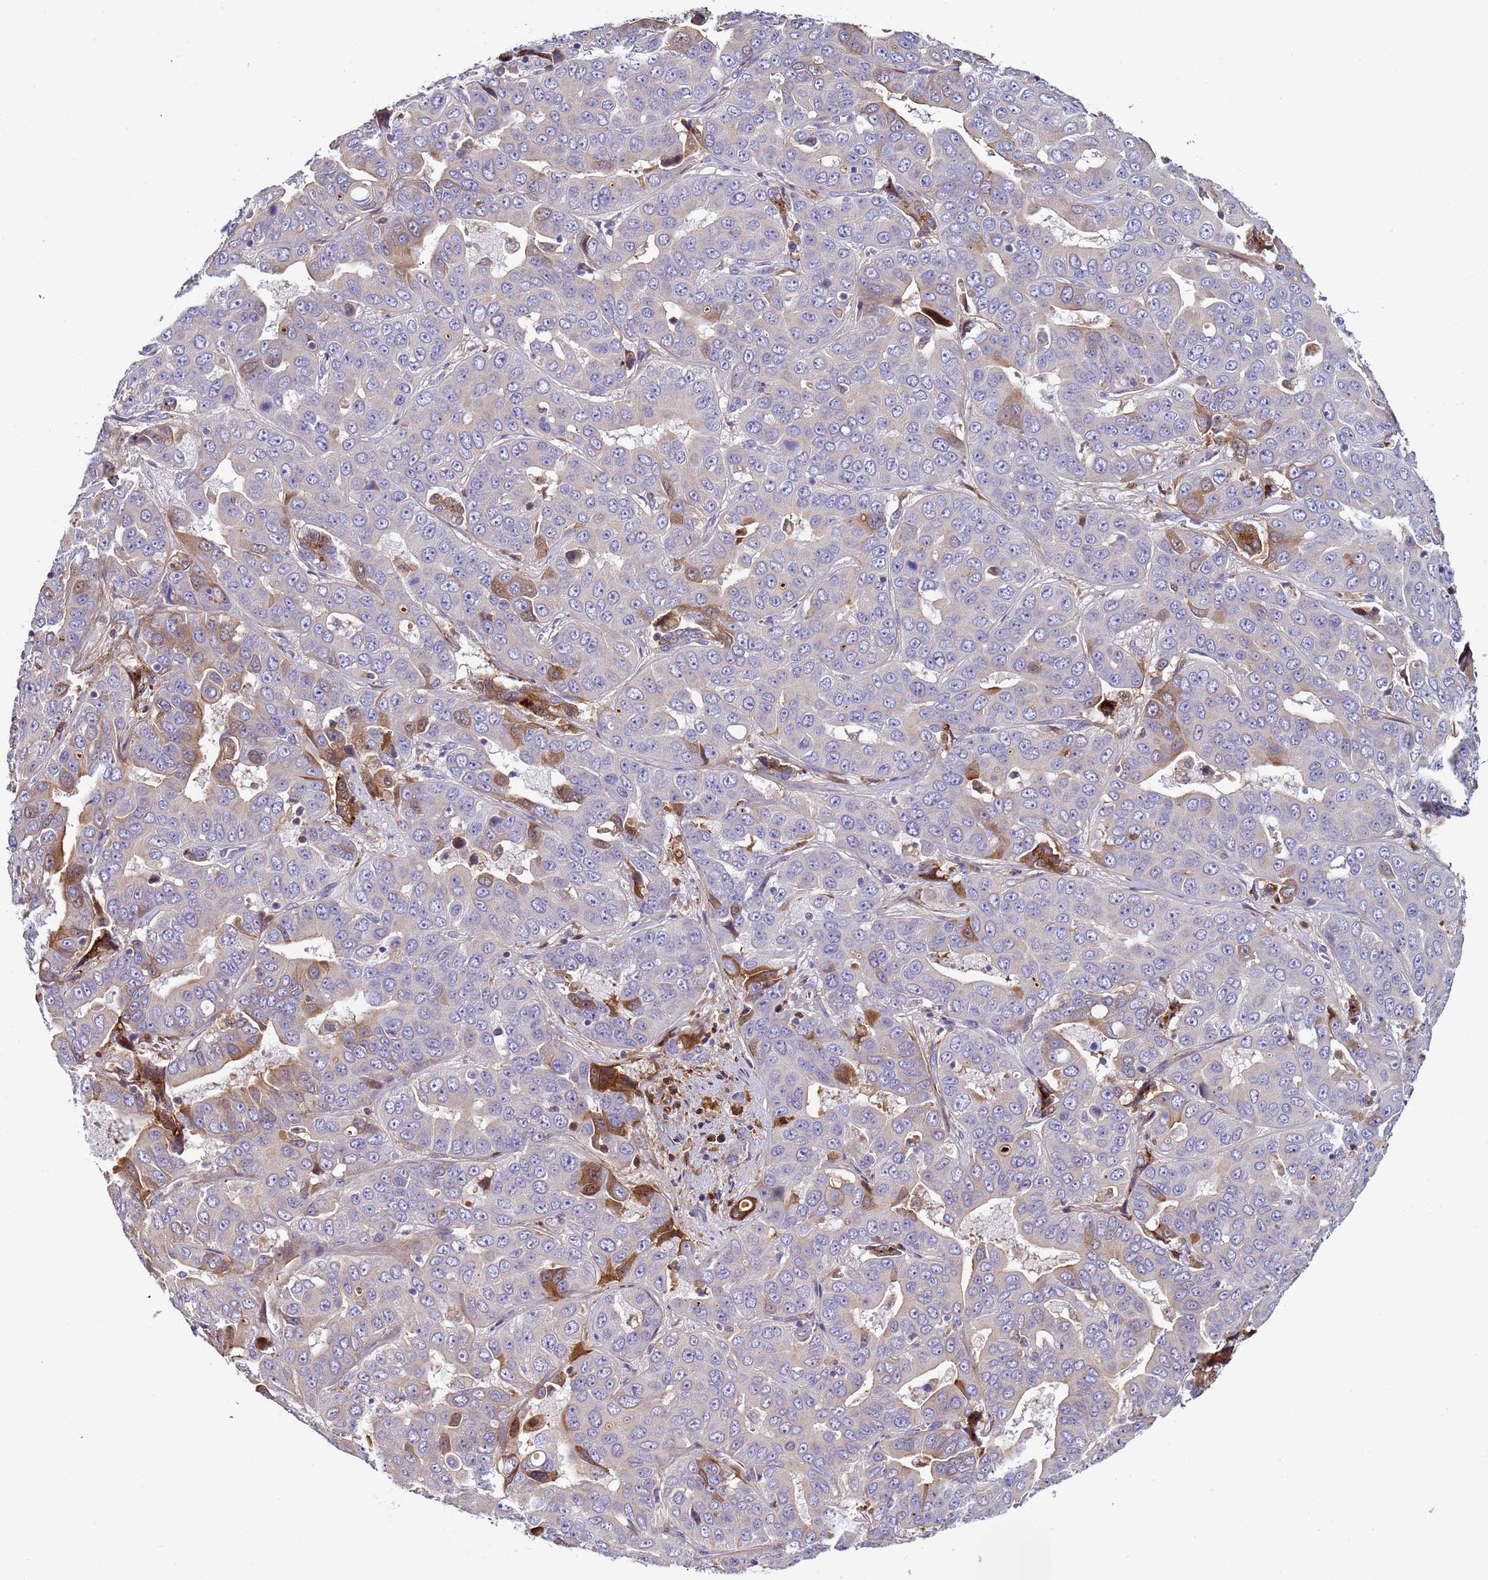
{"staining": {"intensity": "moderate", "quantity": "<25%", "location": "cytoplasmic/membranous"}, "tissue": "liver cancer", "cell_type": "Tumor cells", "image_type": "cancer", "snomed": [{"axis": "morphology", "description": "Cholangiocarcinoma"}, {"axis": "topography", "description": "Liver"}], "caption": "Liver cancer was stained to show a protein in brown. There is low levels of moderate cytoplasmic/membranous positivity in approximately <25% of tumor cells.", "gene": "TRIM51", "patient": {"sex": "female", "age": 52}}